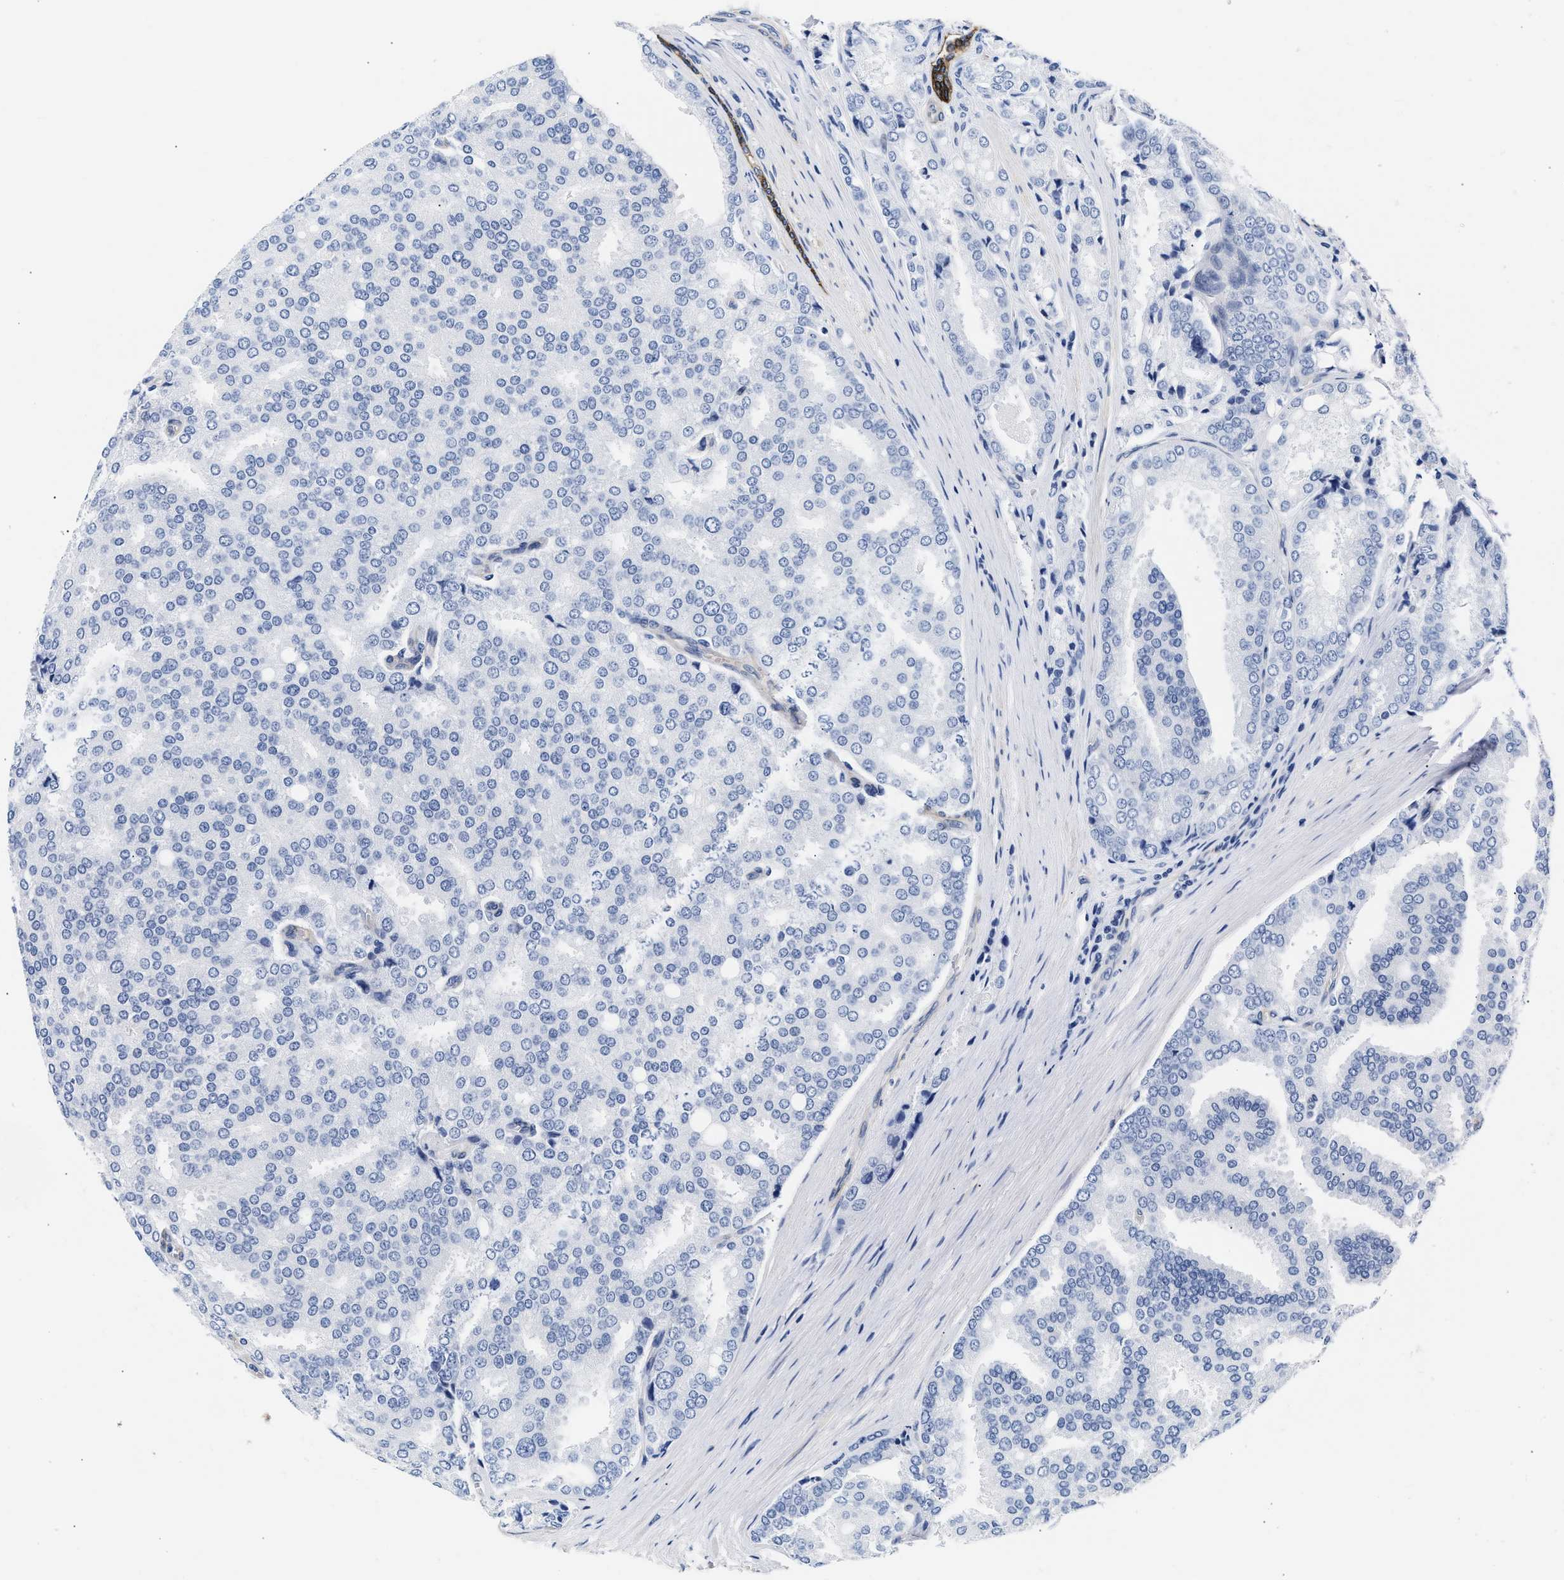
{"staining": {"intensity": "negative", "quantity": "none", "location": "none"}, "tissue": "prostate cancer", "cell_type": "Tumor cells", "image_type": "cancer", "snomed": [{"axis": "morphology", "description": "Adenocarcinoma, High grade"}, {"axis": "topography", "description": "Prostate"}], "caption": "A high-resolution image shows immunohistochemistry staining of prostate cancer, which demonstrates no significant expression in tumor cells.", "gene": "TRIM29", "patient": {"sex": "male", "age": 50}}